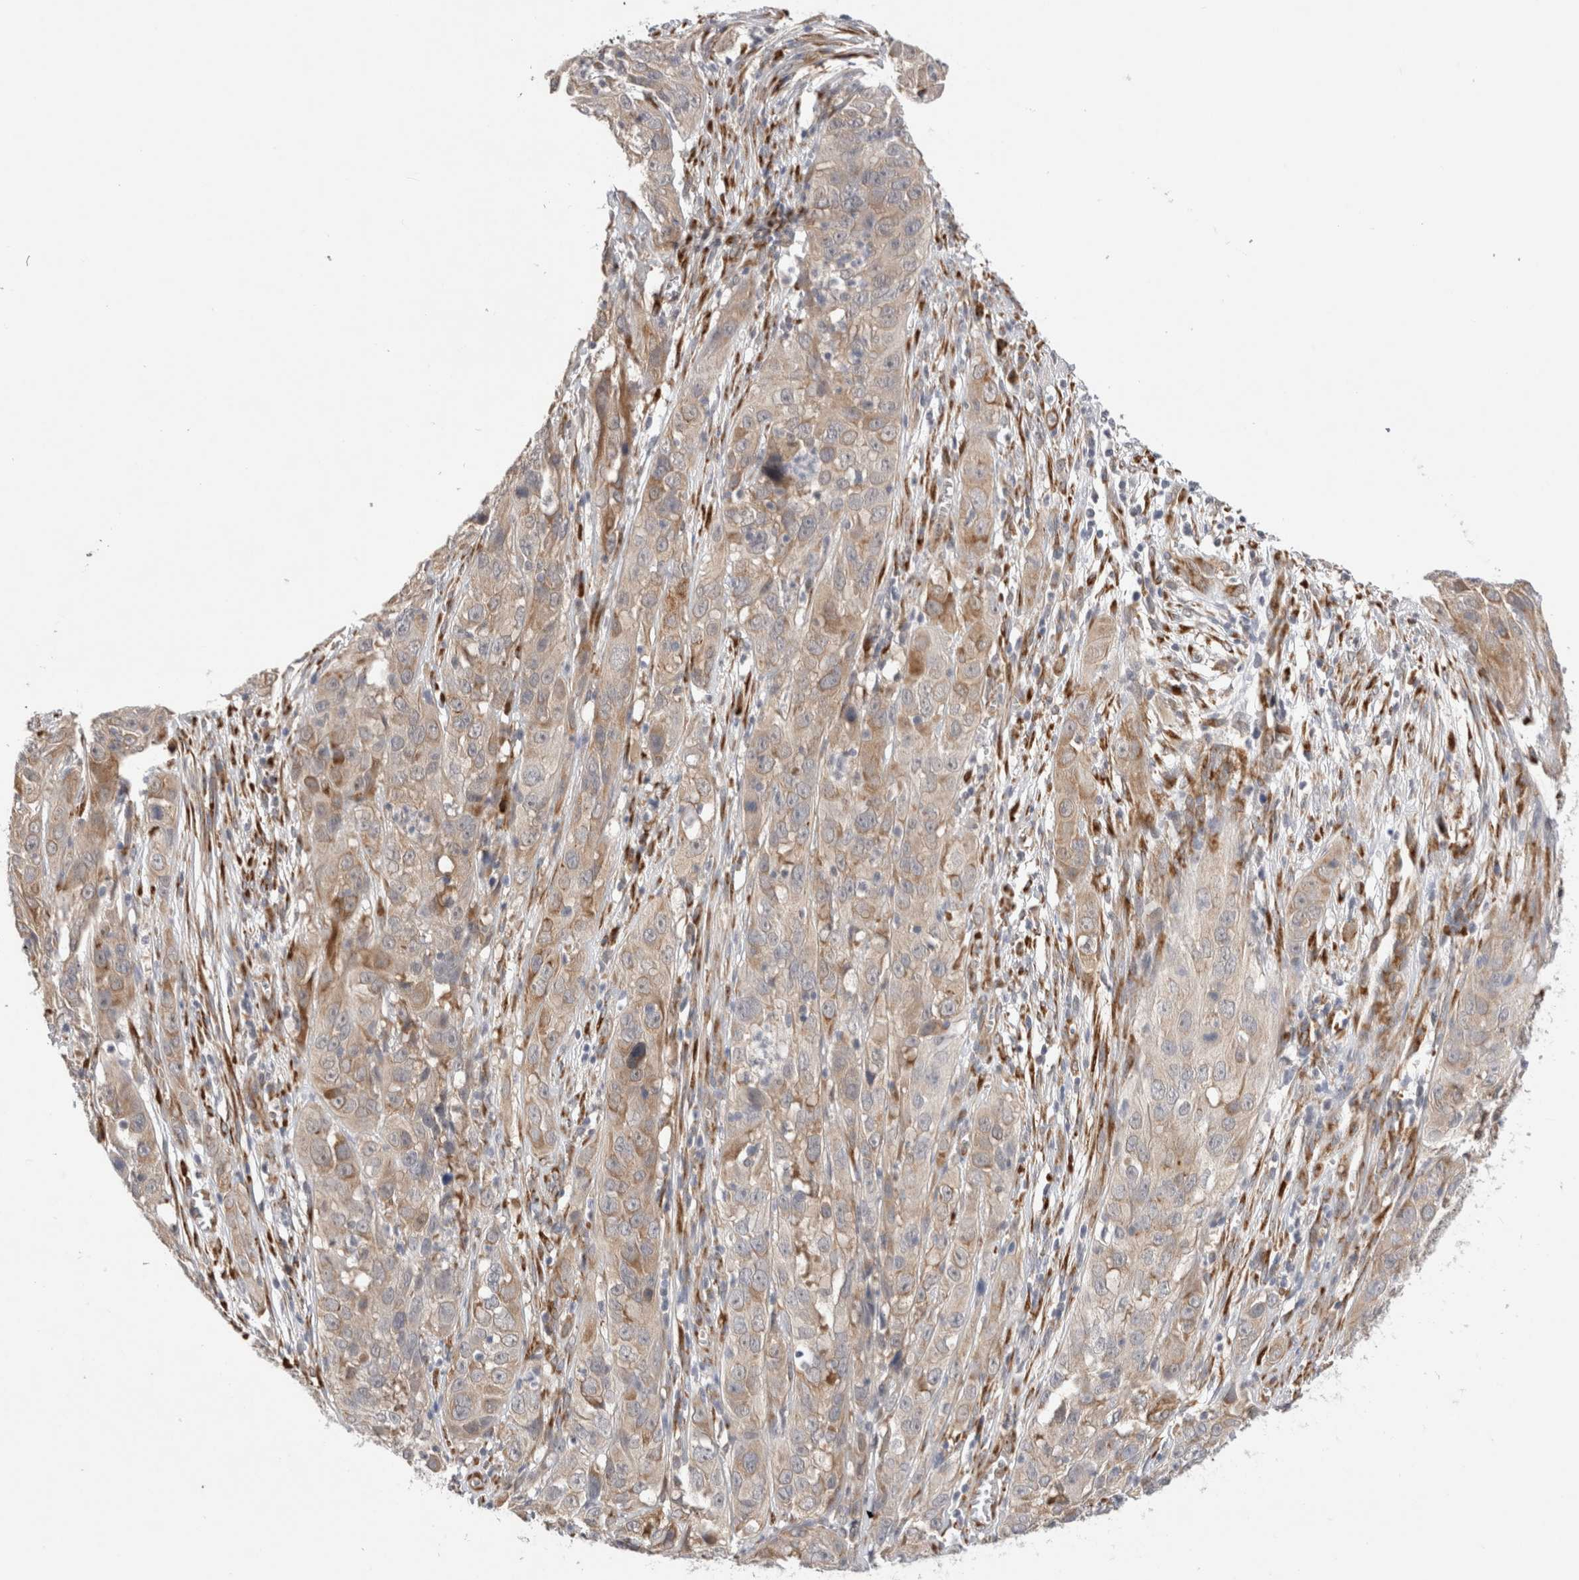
{"staining": {"intensity": "moderate", "quantity": "<25%", "location": "cytoplasmic/membranous"}, "tissue": "cervical cancer", "cell_type": "Tumor cells", "image_type": "cancer", "snomed": [{"axis": "morphology", "description": "Squamous cell carcinoma, NOS"}, {"axis": "topography", "description": "Cervix"}], "caption": "Tumor cells reveal moderate cytoplasmic/membranous positivity in approximately <25% of cells in cervical cancer (squamous cell carcinoma).", "gene": "HDLBP", "patient": {"sex": "female", "age": 32}}